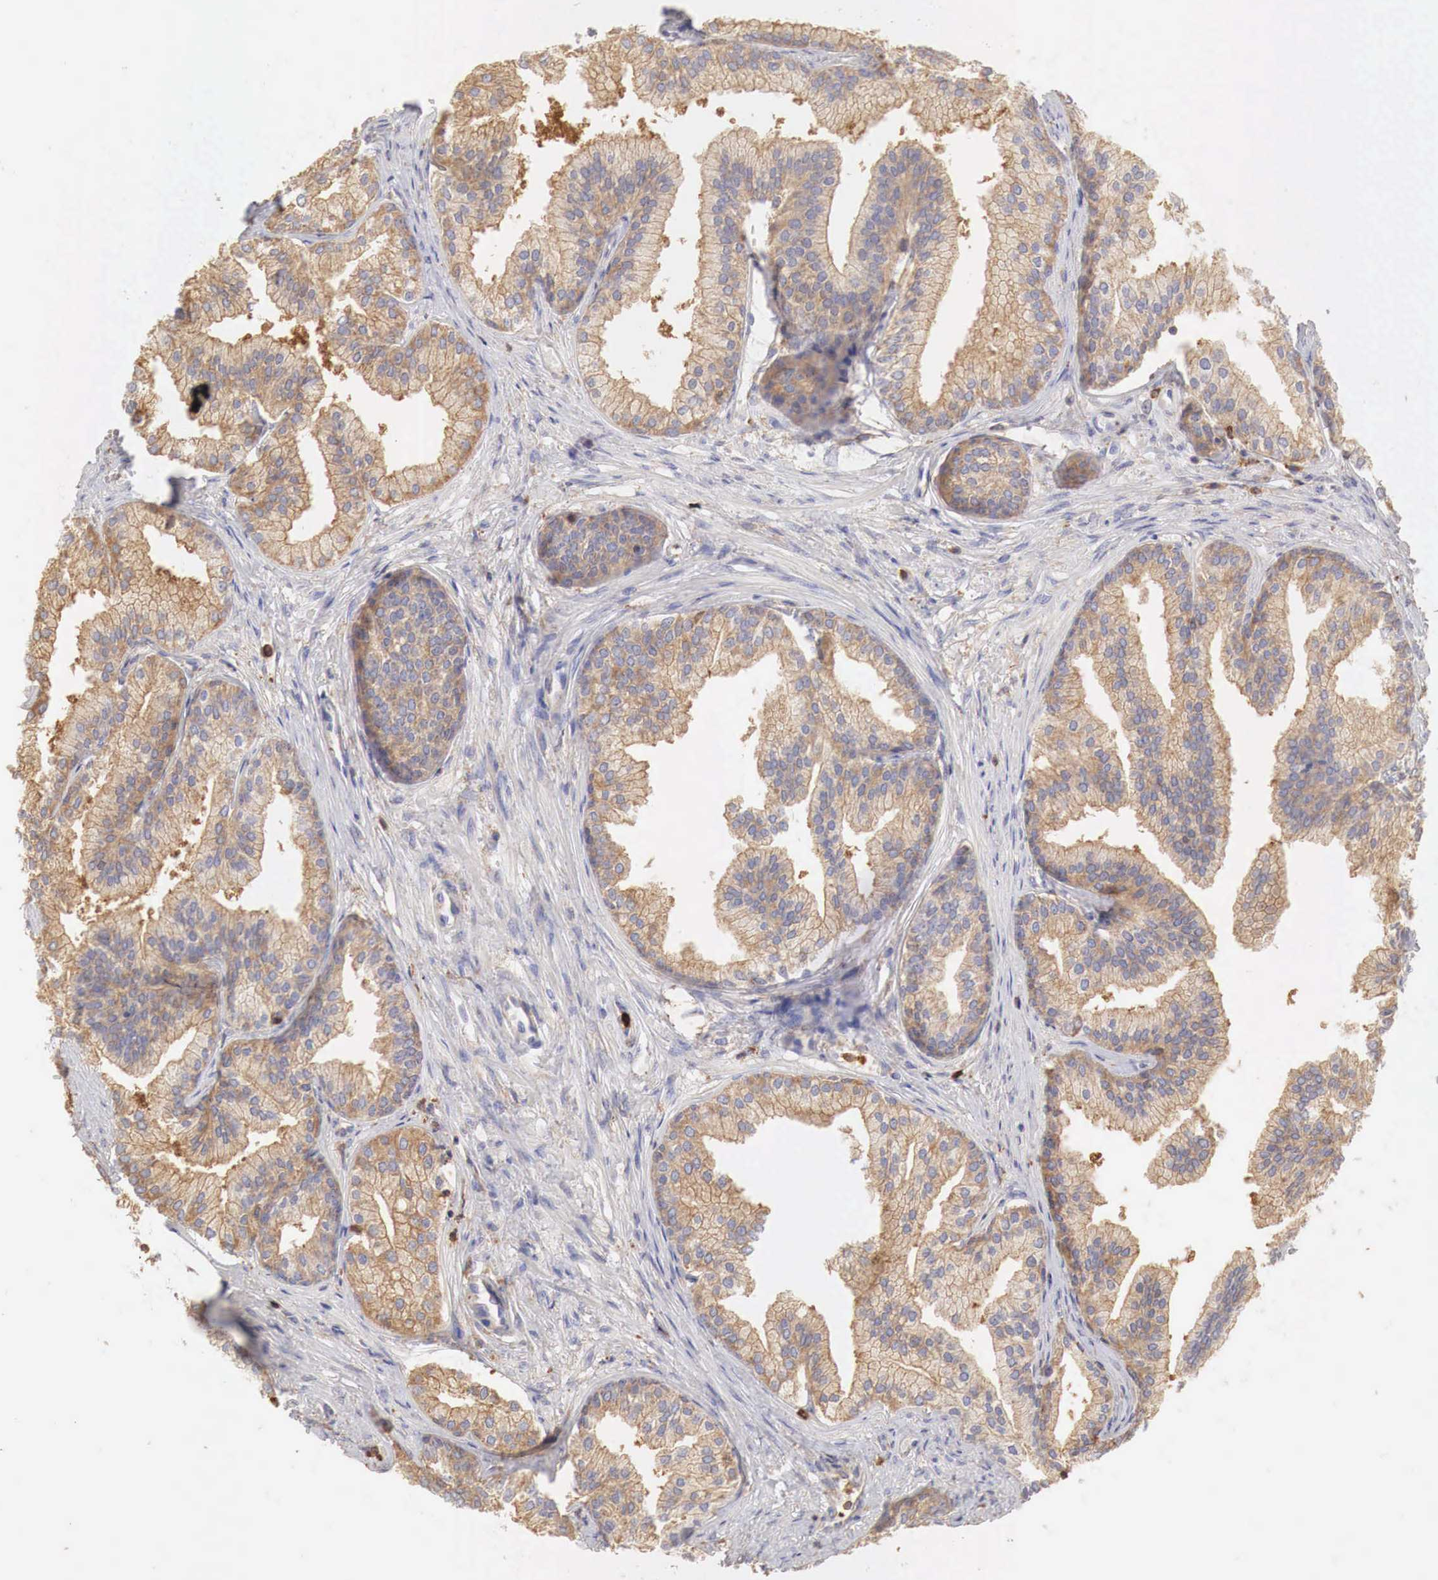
{"staining": {"intensity": "moderate", "quantity": ">75%", "location": "cytoplasmic/membranous"}, "tissue": "prostate", "cell_type": "Glandular cells", "image_type": "normal", "snomed": [{"axis": "morphology", "description": "Normal tissue, NOS"}, {"axis": "topography", "description": "Prostate"}], "caption": "Moderate cytoplasmic/membranous expression for a protein is identified in approximately >75% of glandular cells of unremarkable prostate using immunohistochemistry.", "gene": "G6PD", "patient": {"sex": "male", "age": 68}}